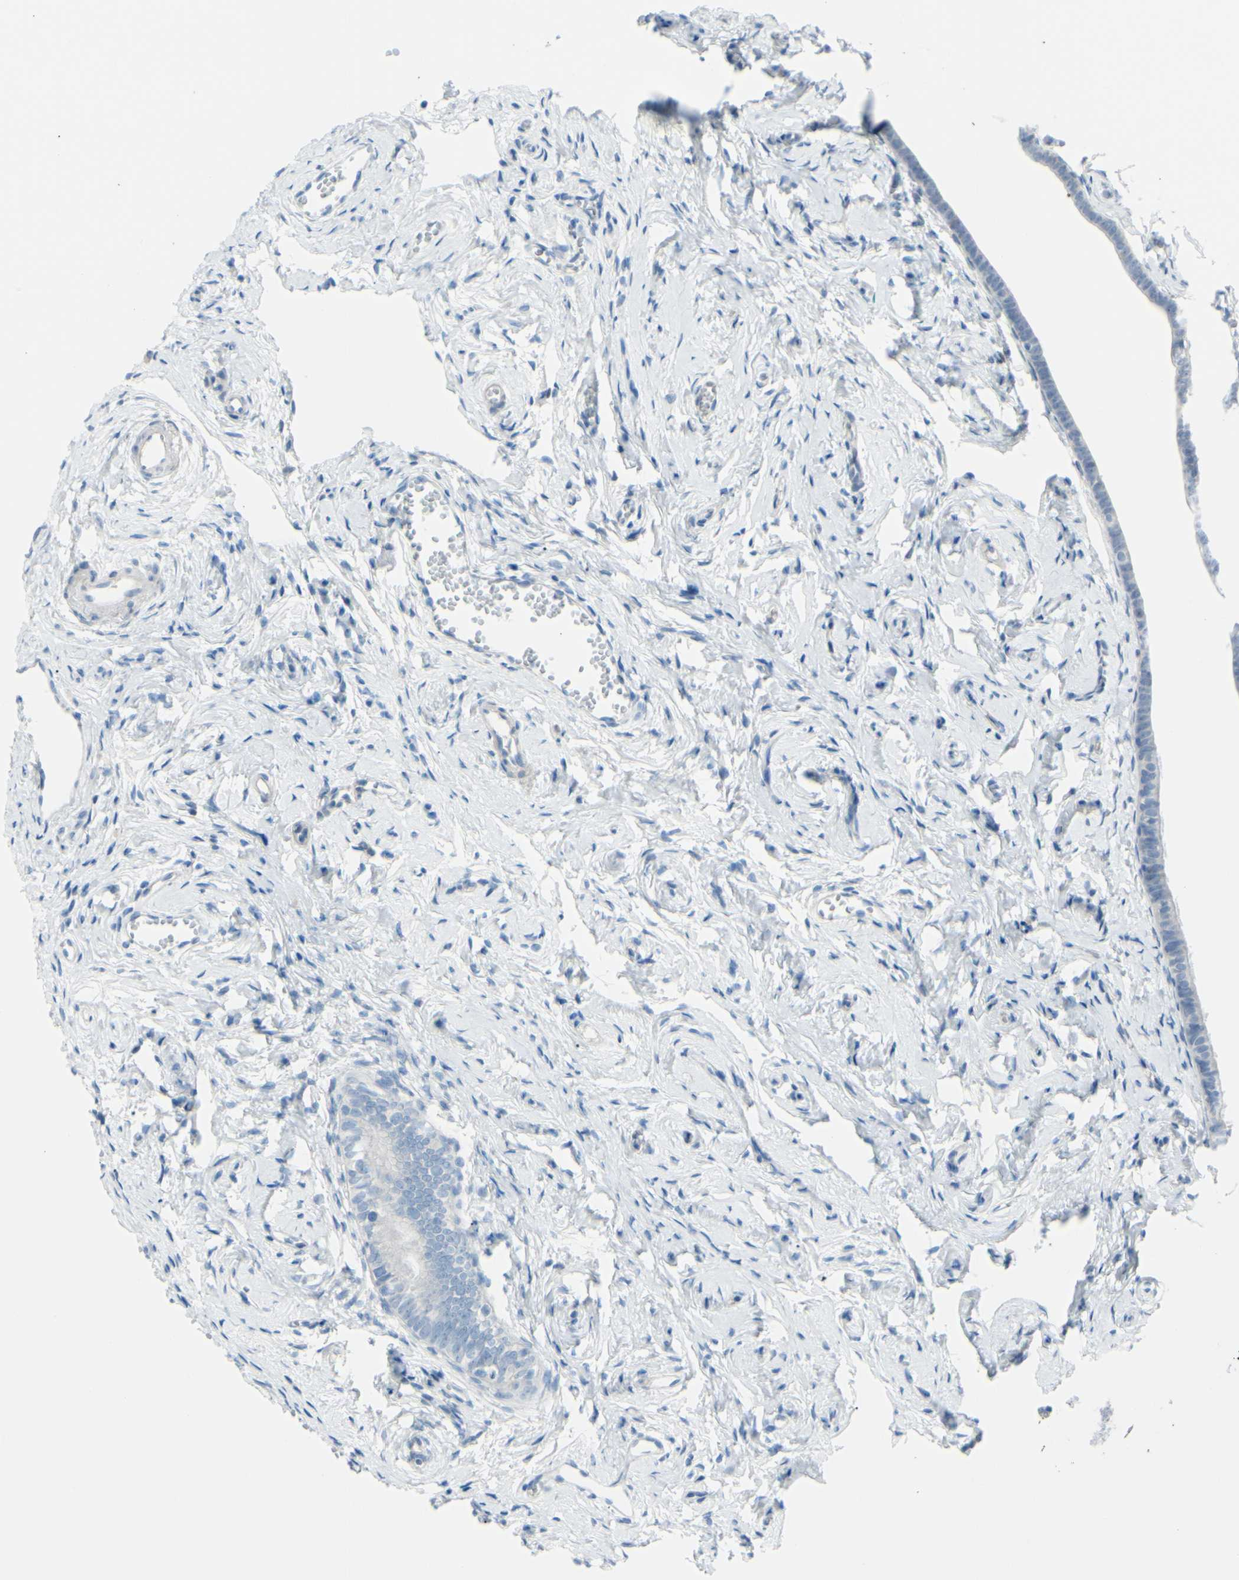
{"staining": {"intensity": "negative", "quantity": "none", "location": "none"}, "tissue": "fallopian tube", "cell_type": "Glandular cells", "image_type": "normal", "snomed": [{"axis": "morphology", "description": "Normal tissue, NOS"}, {"axis": "topography", "description": "Fallopian tube"}], "caption": "Immunohistochemistry of unremarkable fallopian tube demonstrates no positivity in glandular cells.", "gene": "TFPI2", "patient": {"sex": "female", "age": 71}}